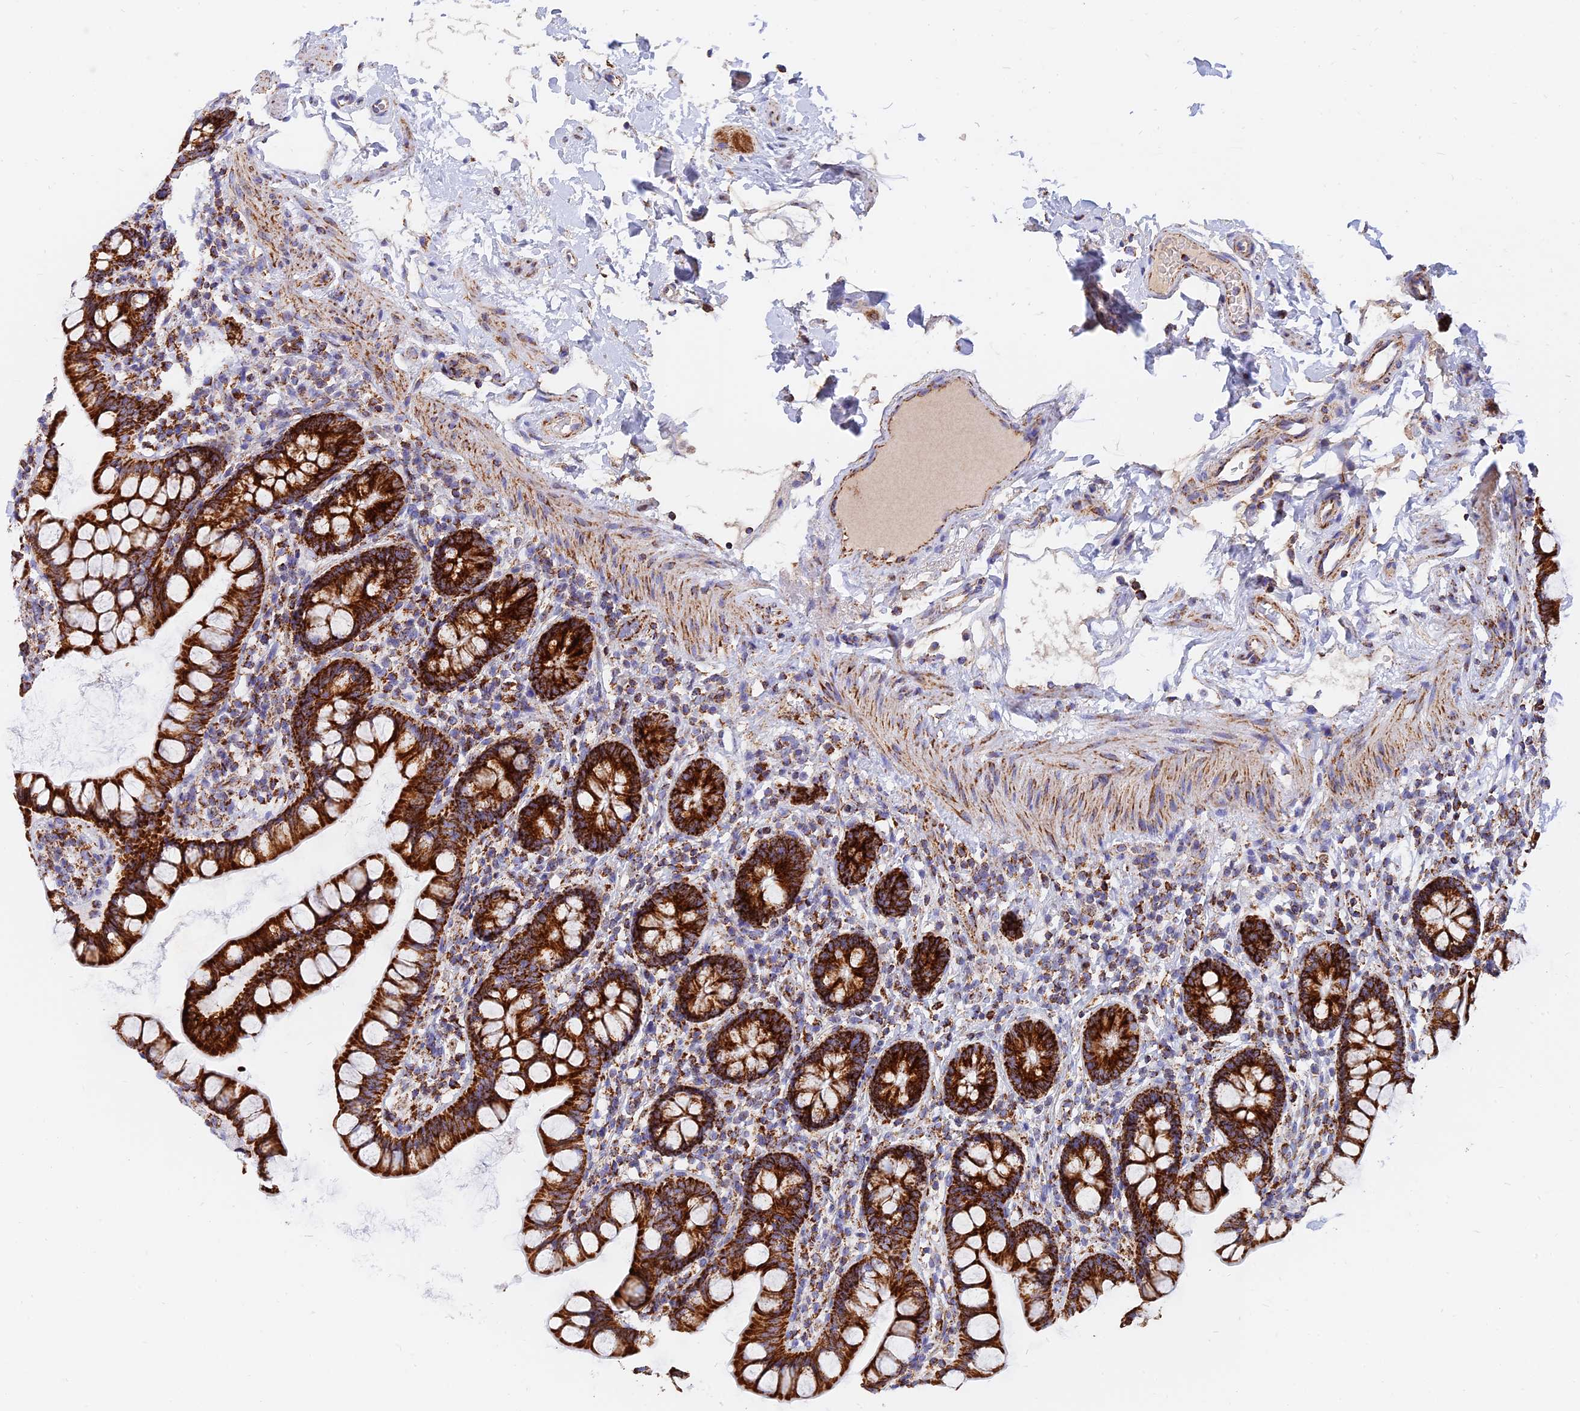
{"staining": {"intensity": "strong", "quantity": ">75%", "location": "cytoplasmic/membranous"}, "tissue": "small intestine", "cell_type": "Glandular cells", "image_type": "normal", "snomed": [{"axis": "morphology", "description": "Normal tissue, NOS"}, {"axis": "topography", "description": "Small intestine"}], "caption": "The micrograph exhibits a brown stain indicating the presence of a protein in the cytoplasmic/membranous of glandular cells in small intestine.", "gene": "NDUFB6", "patient": {"sex": "female", "age": 84}}